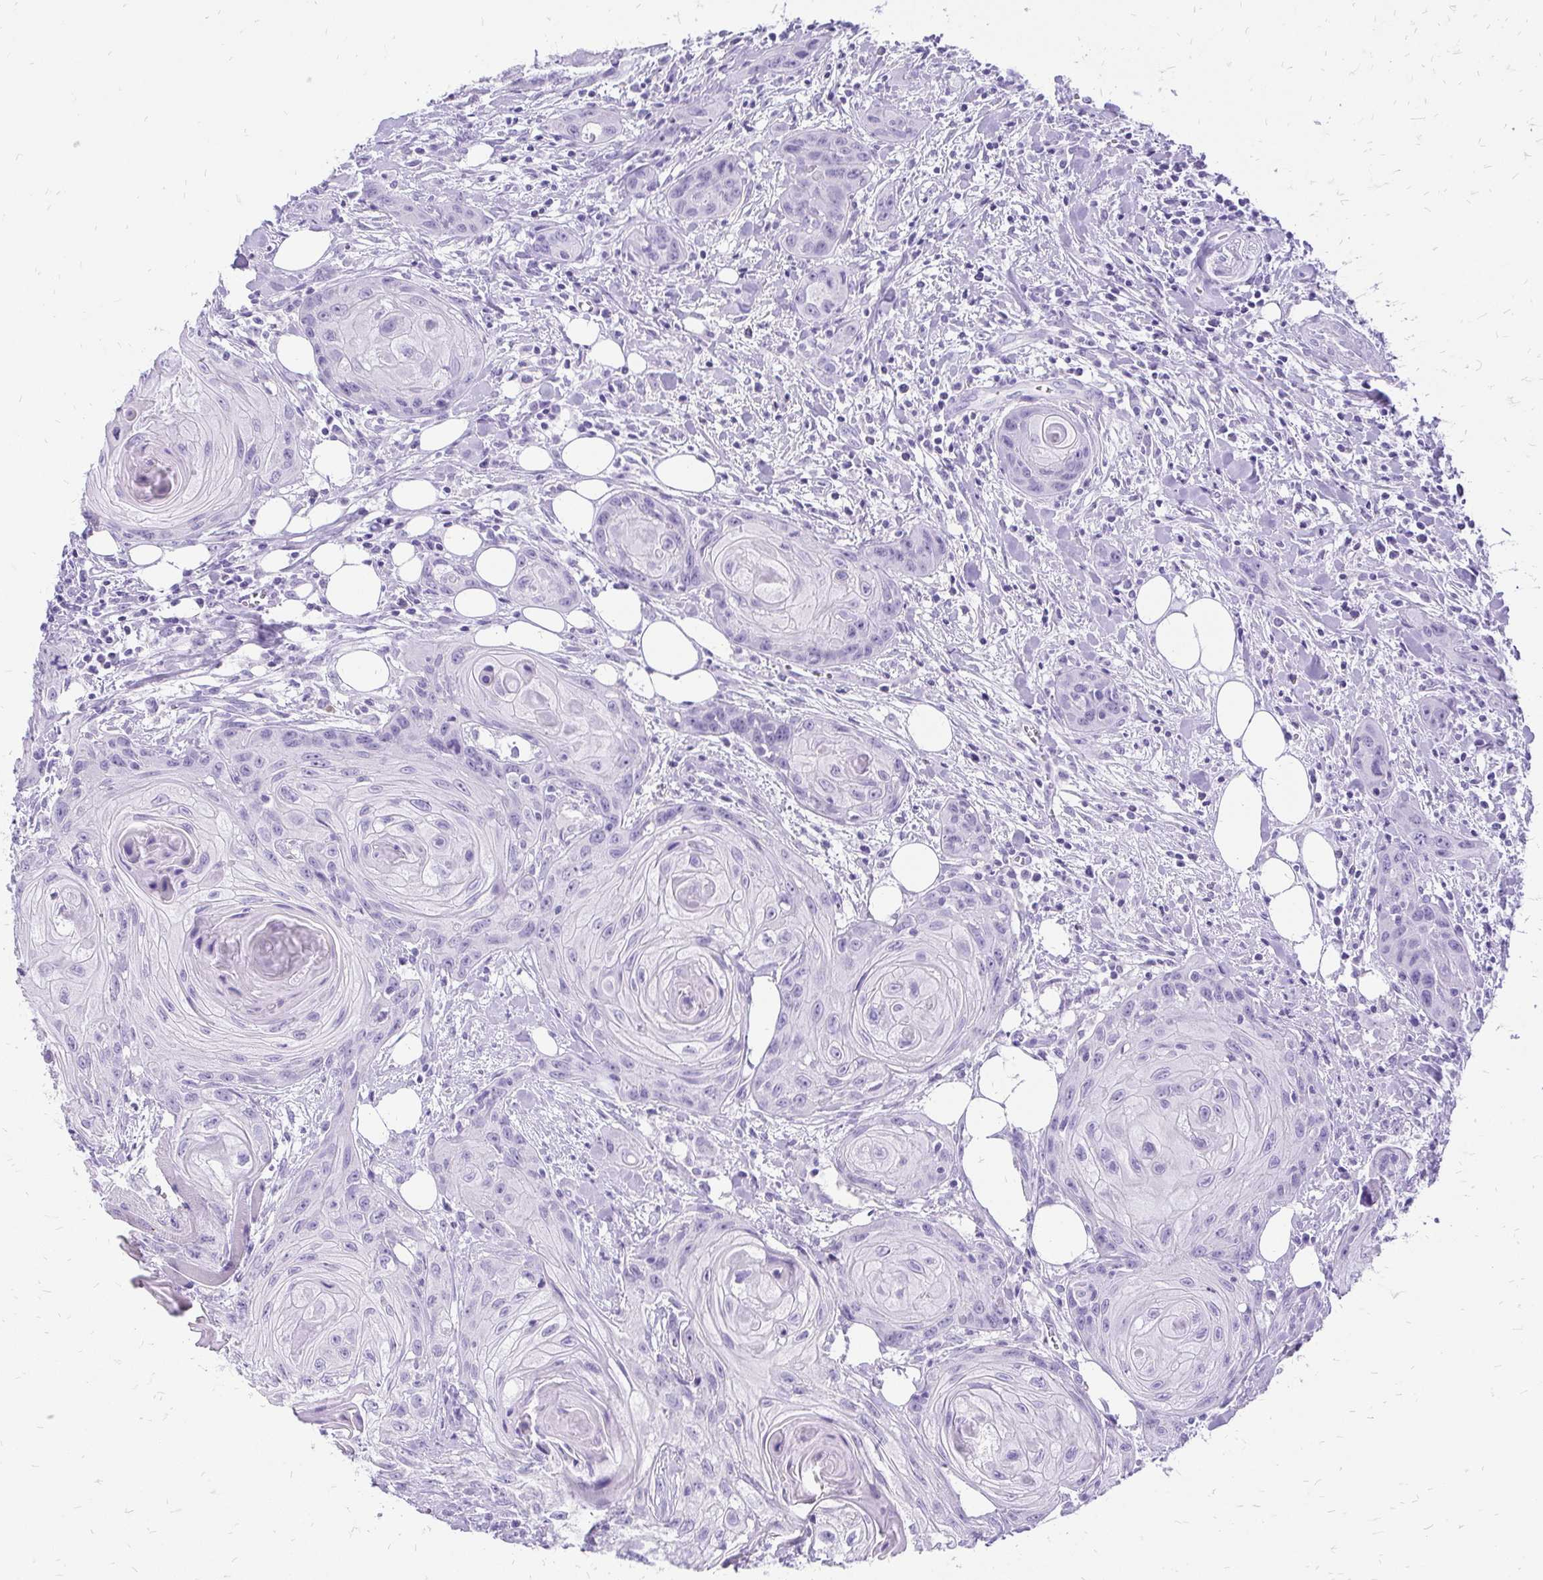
{"staining": {"intensity": "negative", "quantity": "none", "location": "none"}, "tissue": "head and neck cancer", "cell_type": "Tumor cells", "image_type": "cancer", "snomed": [{"axis": "morphology", "description": "Squamous cell carcinoma, NOS"}, {"axis": "topography", "description": "Oral tissue"}, {"axis": "topography", "description": "Head-Neck"}], "caption": "The immunohistochemistry (IHC) micrograph has no significant expression in tumor cells of squamous cell carcinoma (head and neck) tissue. (Stains: DAB IHC with hematoxylin counter stain, Microscopy: brightfield microscopy at high magnification).", "gene": "SLC32A1", "patient": {"sex": "male", "age": 58}}